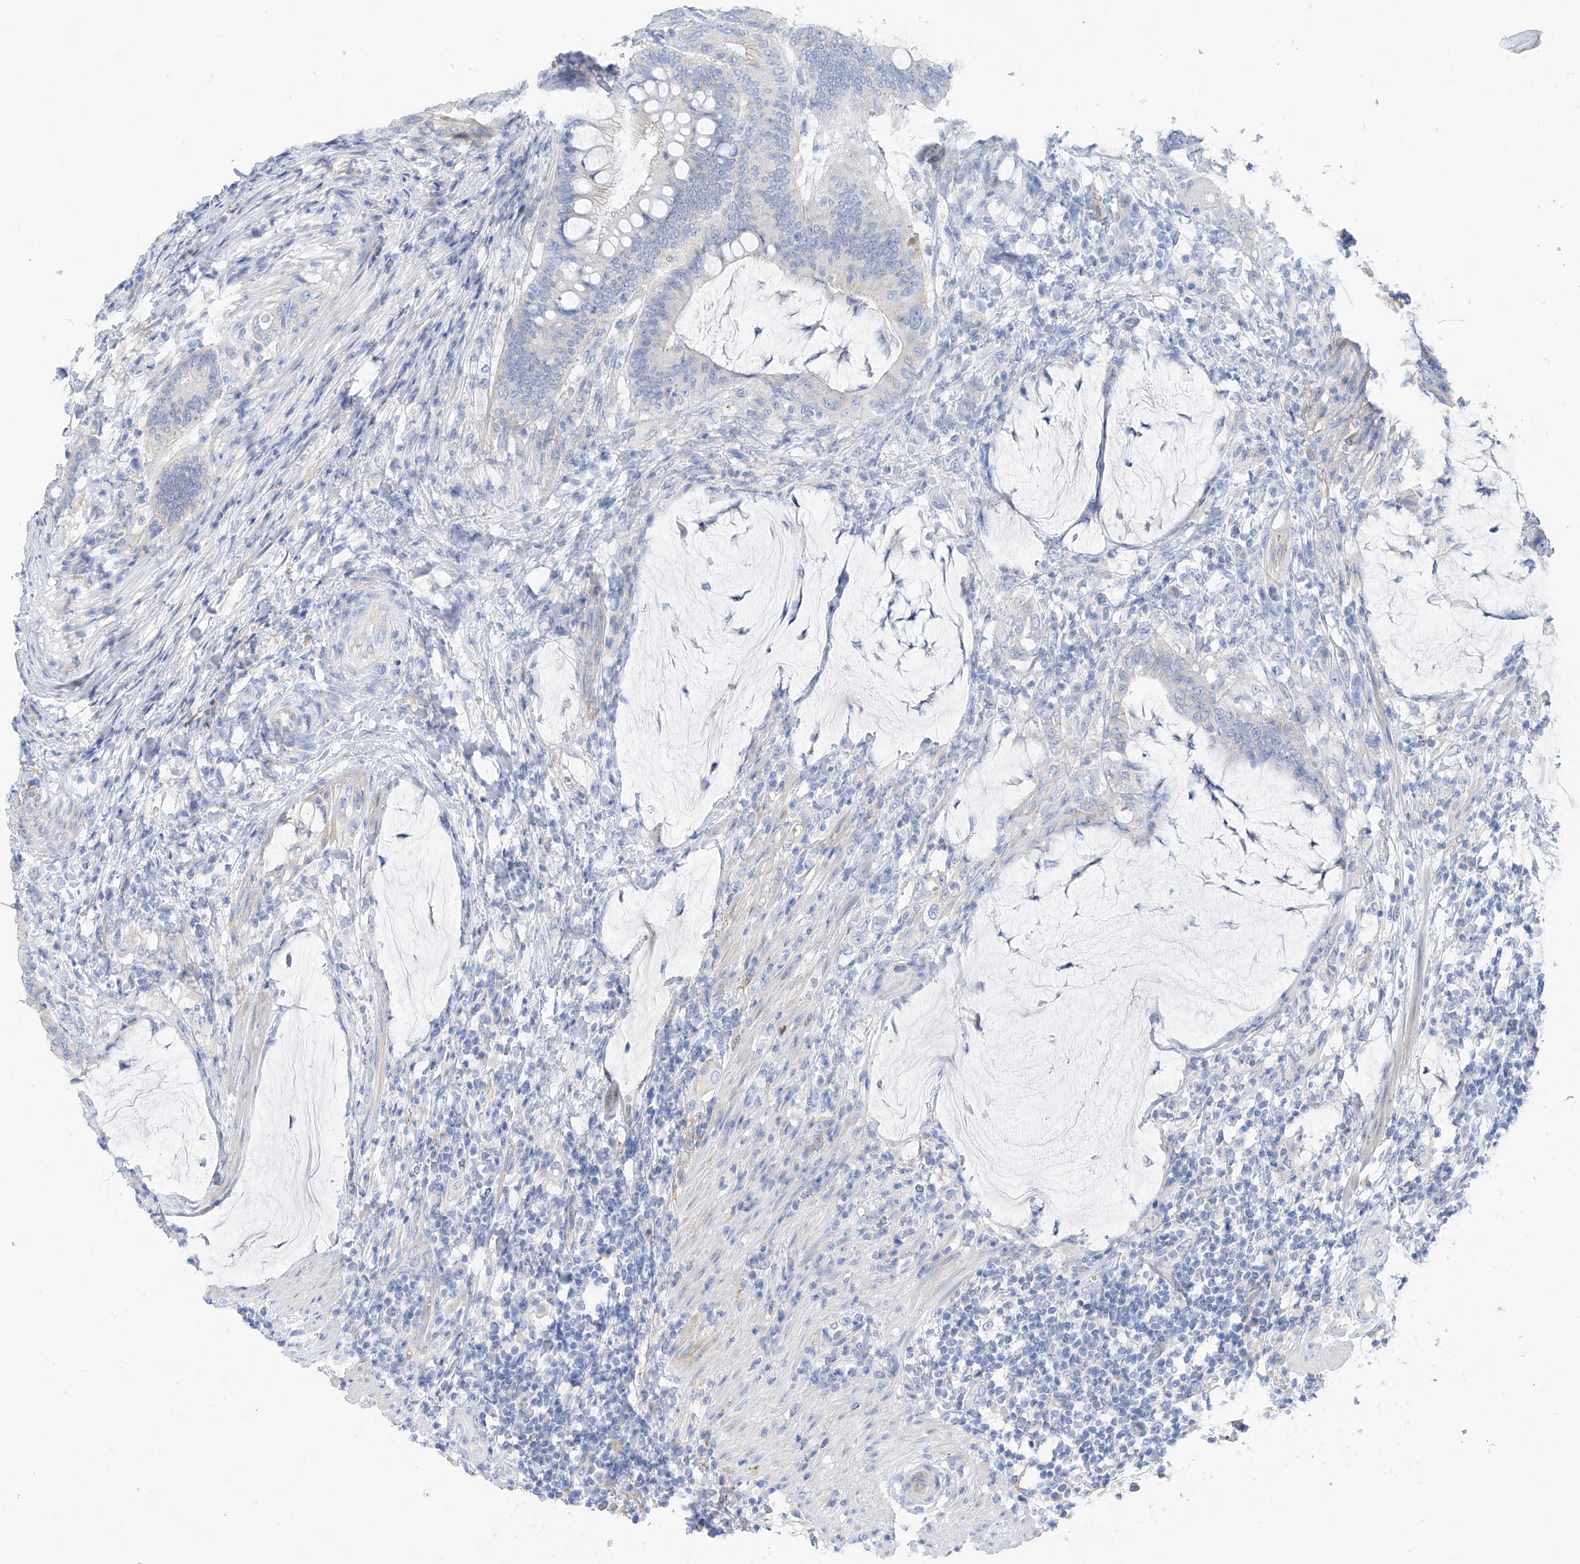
{"staining": {"intensity": "negative", "quantity": "none", "location": "none"}, "tissue": "colorectal cancer", "cell_type": "Tumor cells", "image_type": "cancer", "snomed": [{"axis": "morphology", "description": "Adenocarcinoma, NOS"}, {"axis": "topography", "description": "Colon"}], "caption": "An immunohistochemistry (IHC) image of adenocarcinoma (colorectal) is shown. There is no staining in tumor cells of adenocarcinoma (colorectal).", "gene": "ITGA9", "patient": {"sex": "female", "age": 66}}